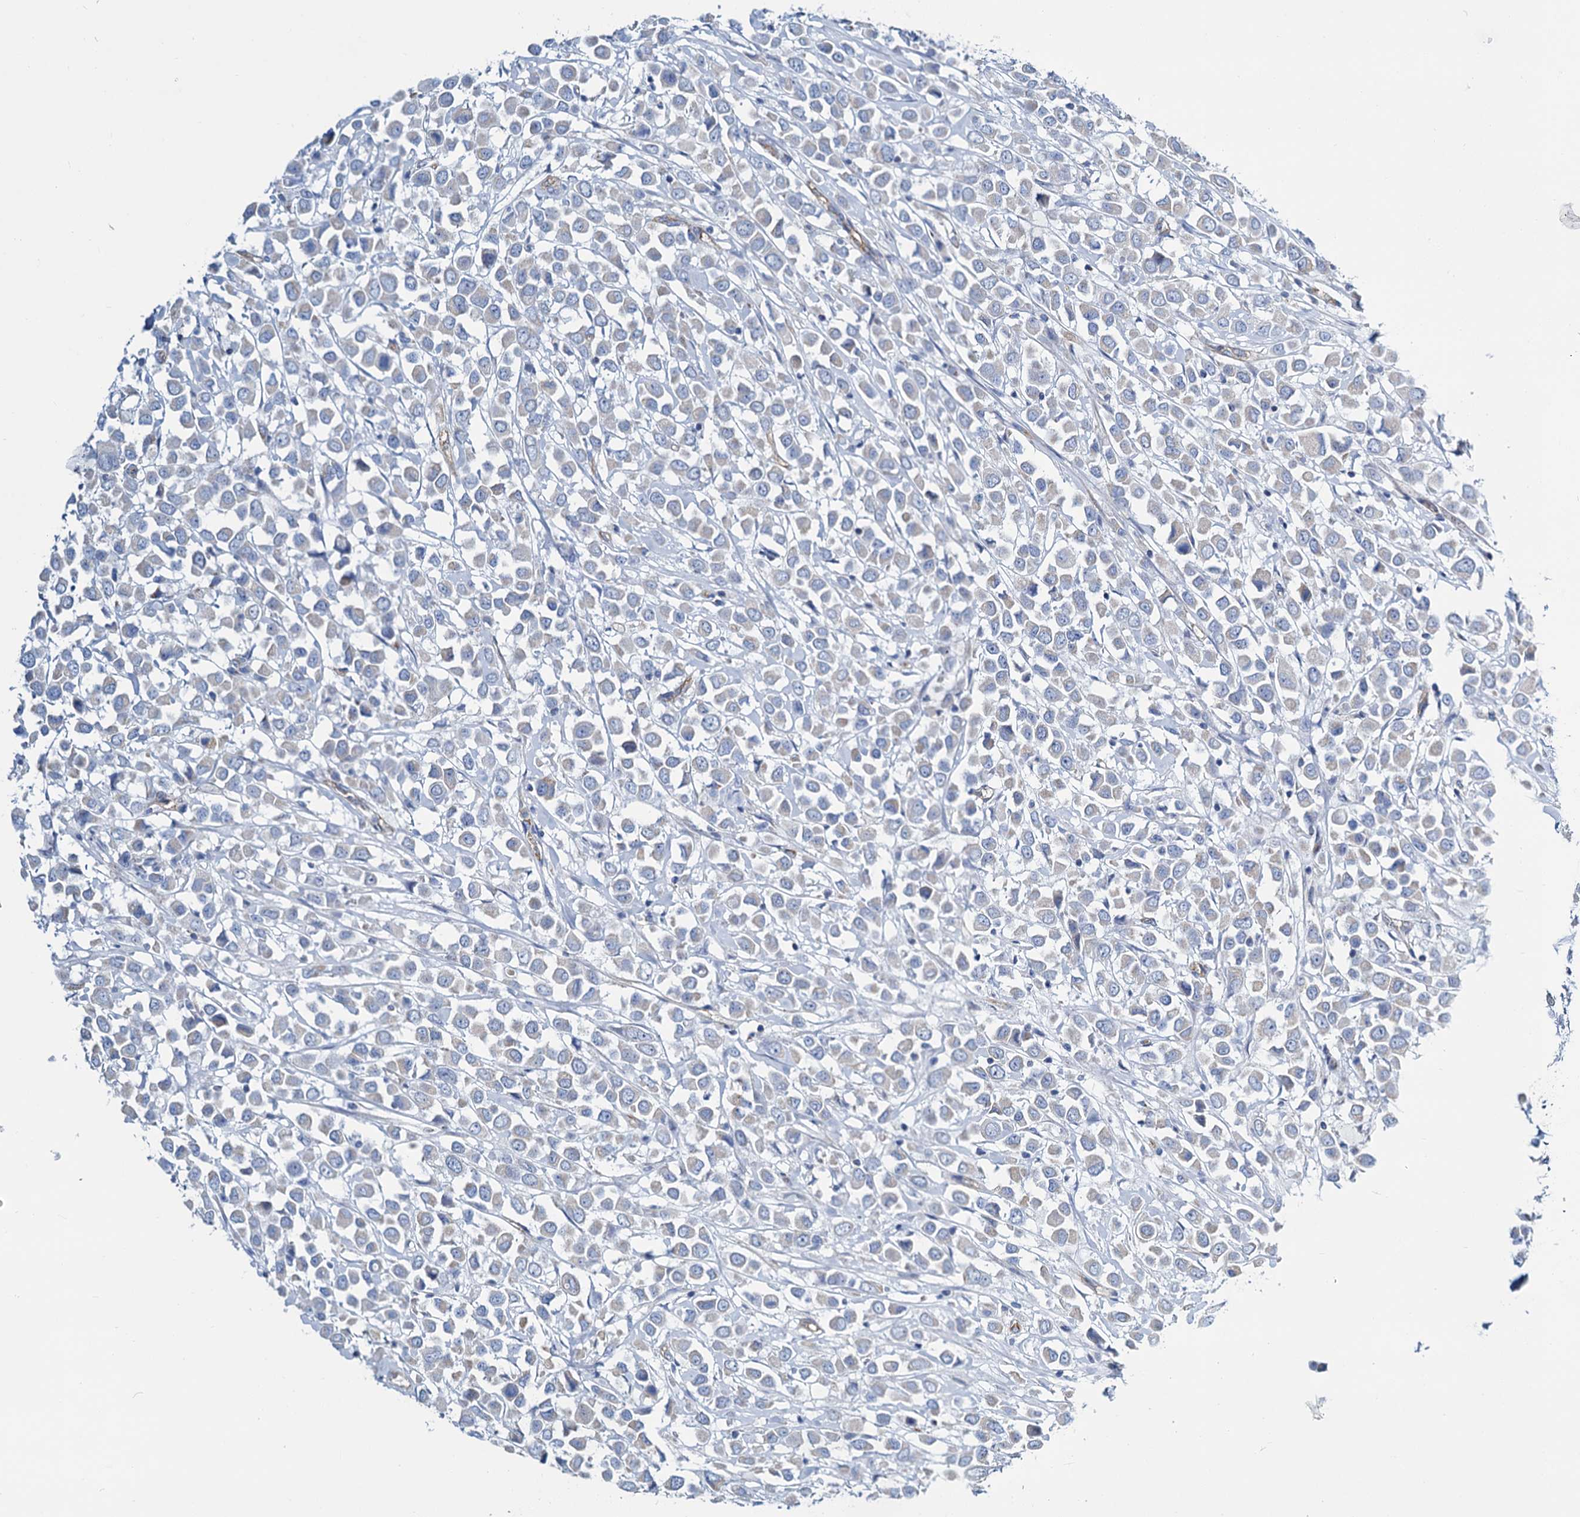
{"staining": {"intensity": "negative", "quantity": "none", "location": "none"}, "tissue": "breast cancer", "cell_type": "Tumor cells", "image_type": "cancer", "snomed": [{"axis": "morphology", "description": "Duct carcinoma"}, {"axis": "topography", "description": "Breast"}], "caption": "Immunohistochemistry (IHC) image of neoplastic tissue: infiltrating ductal carcinoma (breast) stained with DAB (3,3'-diaminobenzidine) displays no significant protein positivity in tumor cells.", "gene": "SLC1A3", "patient": {"sex": "female", "age": 61}}